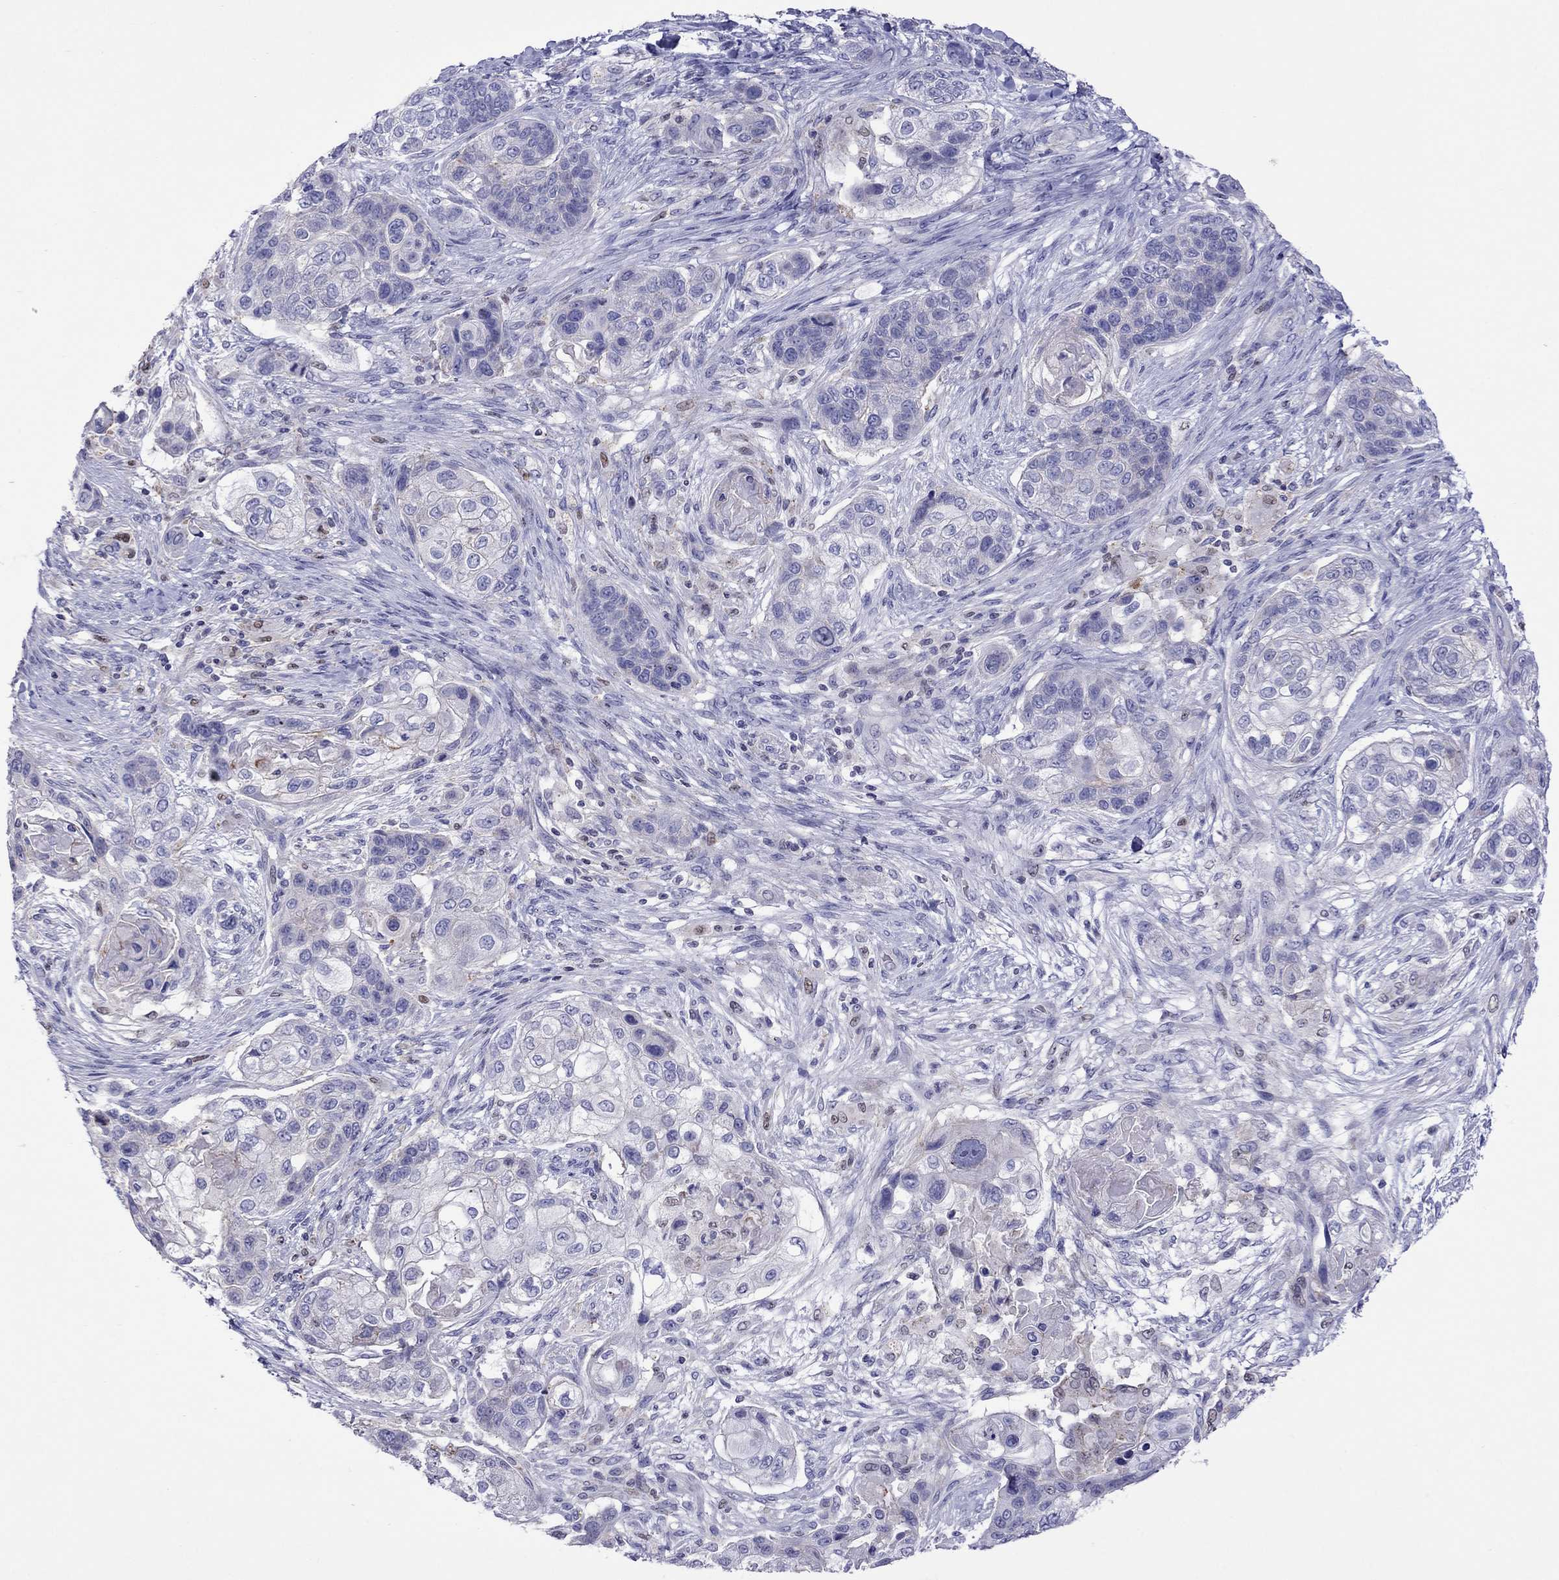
{"staining": {"intensity": "negative", "quantity": "none", "location": "none"}, "tissue": "lung cancer", "cell_type": "Tumor cells", "image_type": "cancer", "snomed": [{"axis": "morphology", "description": "Squamous cell carcinoma, NOS"}, {"axis": "topography", "description": "Lung"}], "caption": "Tumor cells show no significant expression in lung cancer. (DAB immunohistochemistry visualized using brightfield microscopy, high magnification).", "gene": "MPZ", "patient": {"sex": "male", "age": 69}}